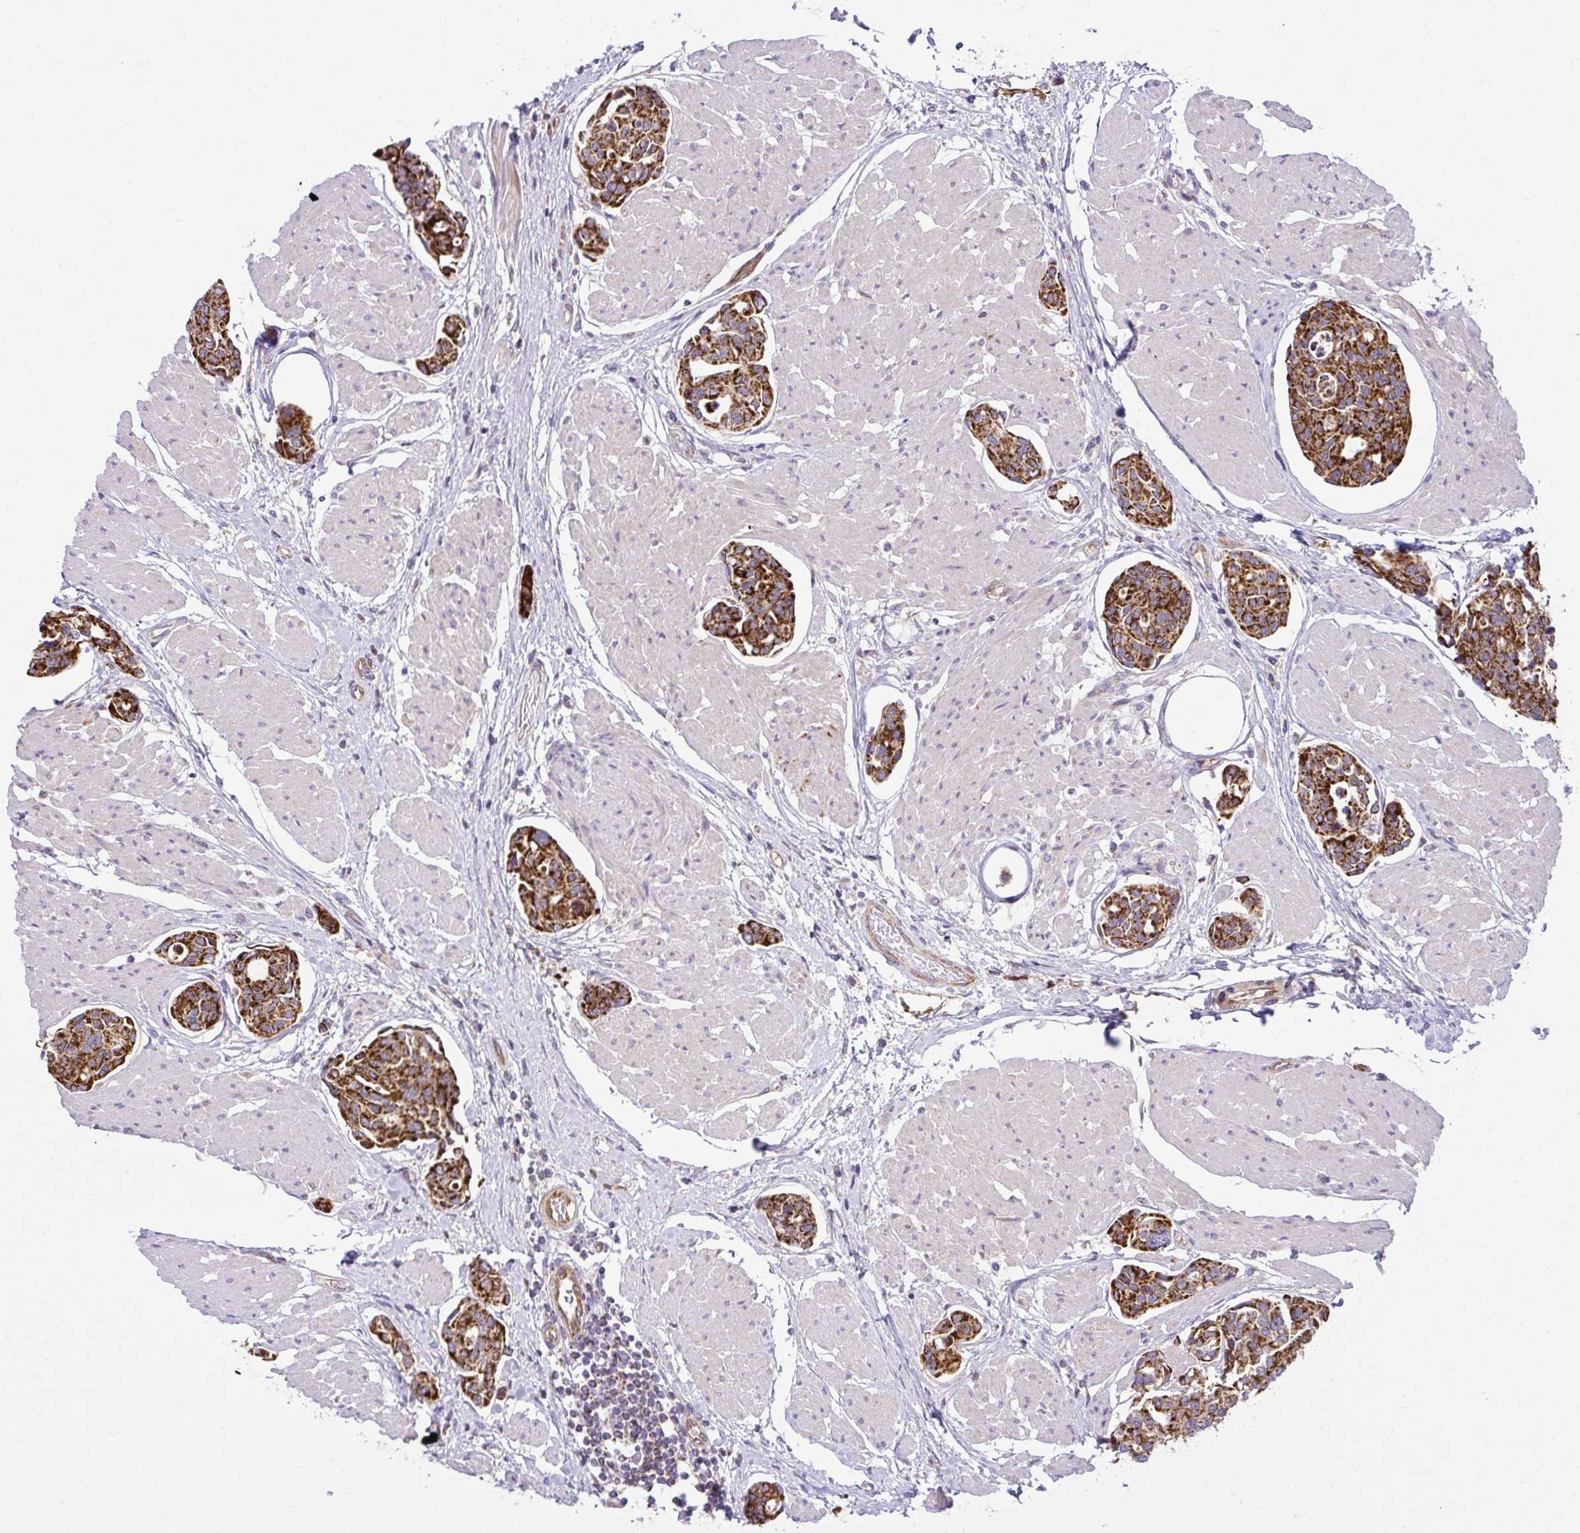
{"staining": {"intensity": "strong", "quantity": ">75%", "location": "cytoplasmic/membranous"}, "tissue": "urothelial cancer", "cell_type": "Tumor cells", "image_type": "cancer", "snomed": [{"axis": "morphology", "description": "Urothelial carcinoma, High grade"}, {"axis": "topography", "description": "Urinary bladder"}], "caption": "Immunohistochemistry (DAB (3,3'-diaminobenzidine)) staining of human urothelial cancer demonstrates strong cytoplasmic/membranous protein expression in about >75% of tumor cells.", "gene": "LIMS1", "patient": {"sex": "male", "age": 78}}